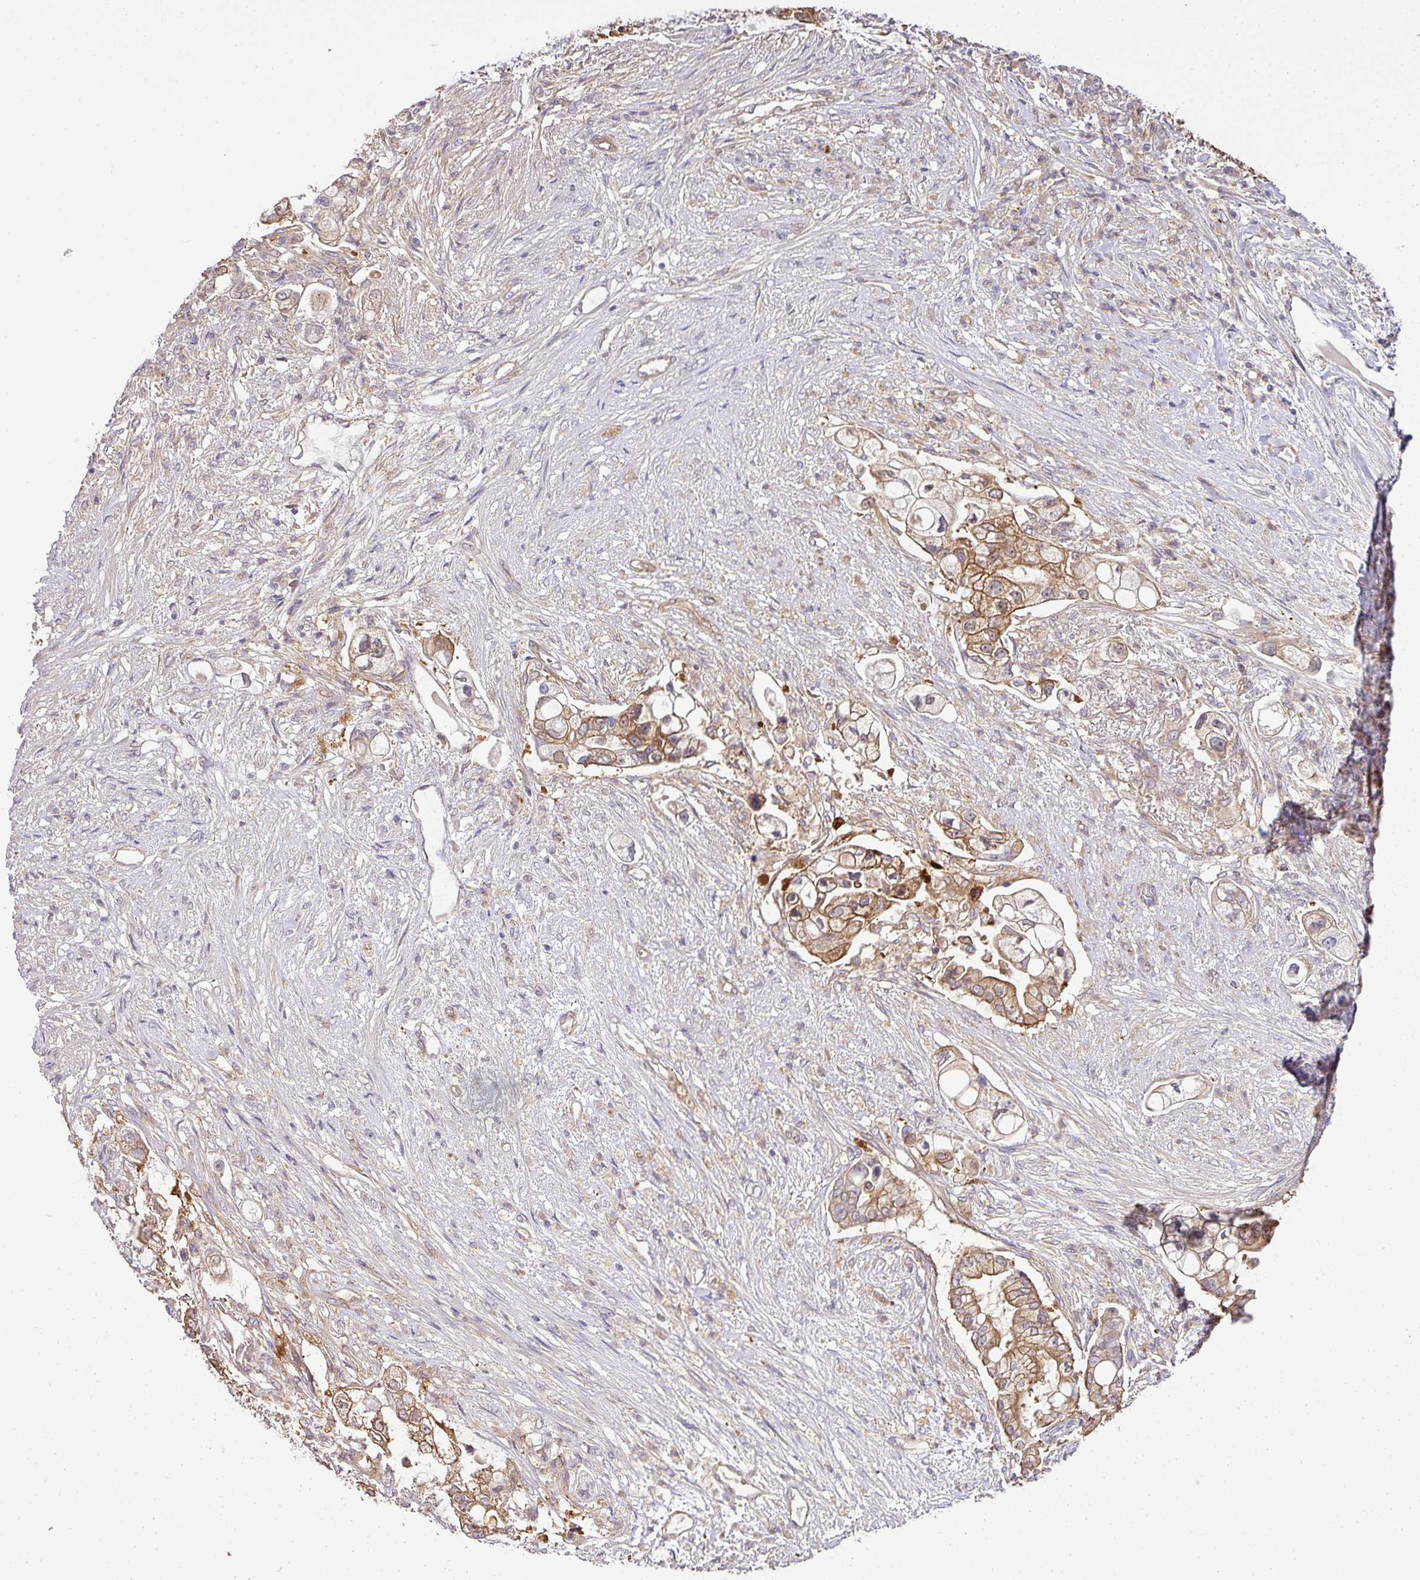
{"staining": {"intensity": "moderate", "quantity": ">75%", "location": "cytoplasmic/membranous"}, "tissue": "pancreatic cancer", "cell_type": "Tumor cells", "image_type": "cancer", "snomed": [{"axis": "morphology", "description": "Adenocarcinoma, NOS"}, {"axis": "topography", "description": "Pancreas"}], "caption": "This is a histology image of IHC staining of adenocarcinoma (pancreatic), which shows moderate staining in the cytoplasmic/membranous of tumor cells.", "gene": "TMEM107", "patient": {"sex": "female", "age": 69}}